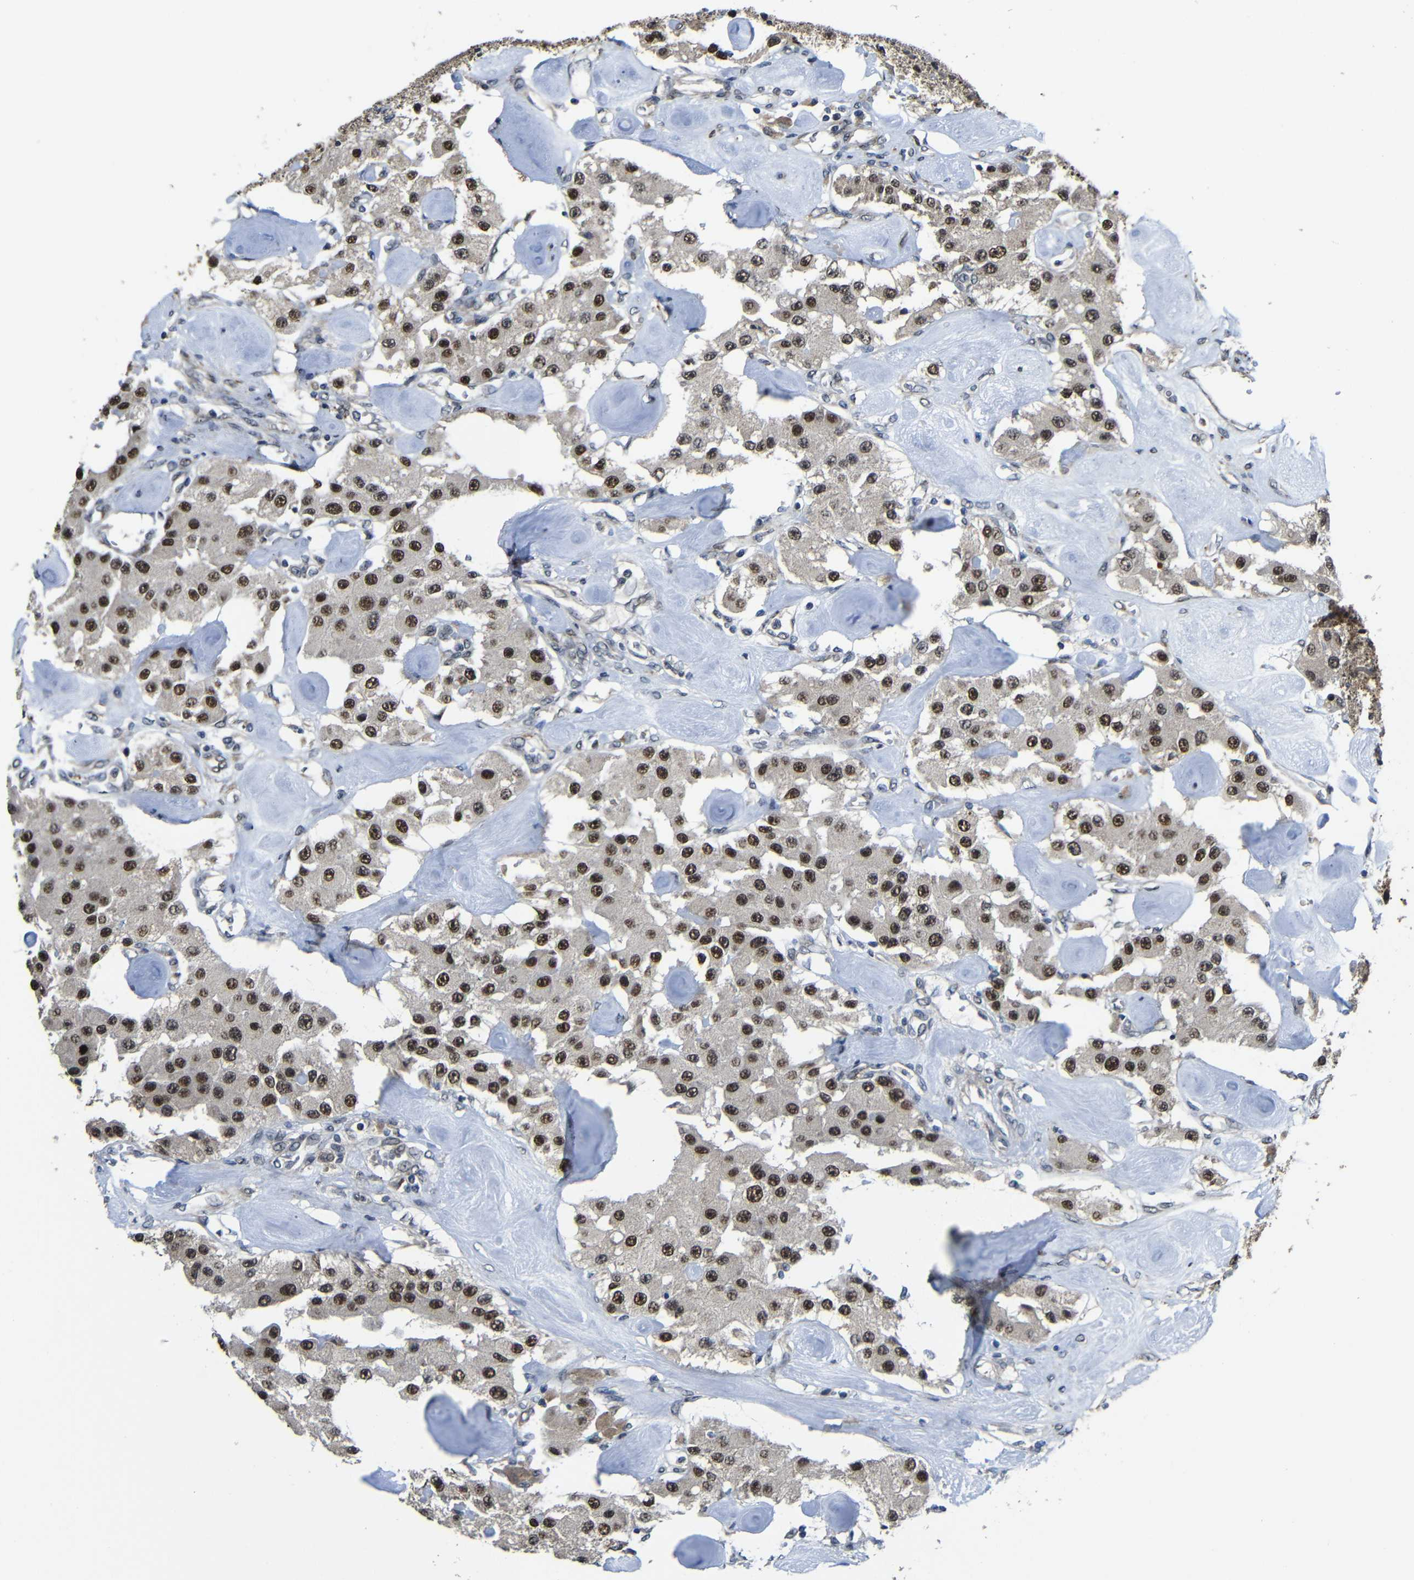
{"staining": {"intensity": "moderate", "quantity": ">75%", "location": "nuclear"}, "tissue": "carcinoid", "cell_type": "Tumor cells", "image_type": "cancer", "snomed": [{"axis": "morphology", "description": "Carcinoid, malignant, NOS"}, {"axis": "topography", "description": "Pancreas"}], "caption": "A micrograph of human carcinoid stained for a protein reveals moderate nuclear brown staining in tumor cells. The staining was performed using DAB (3,3'-diaminobenzidine) to visualize the protein expression in brown, while the nuclei were stained in blue with hematoxylin (Magnification: 20x).", "gene": "FAM172A", "patient": {"sex": "male", "age": 41}}